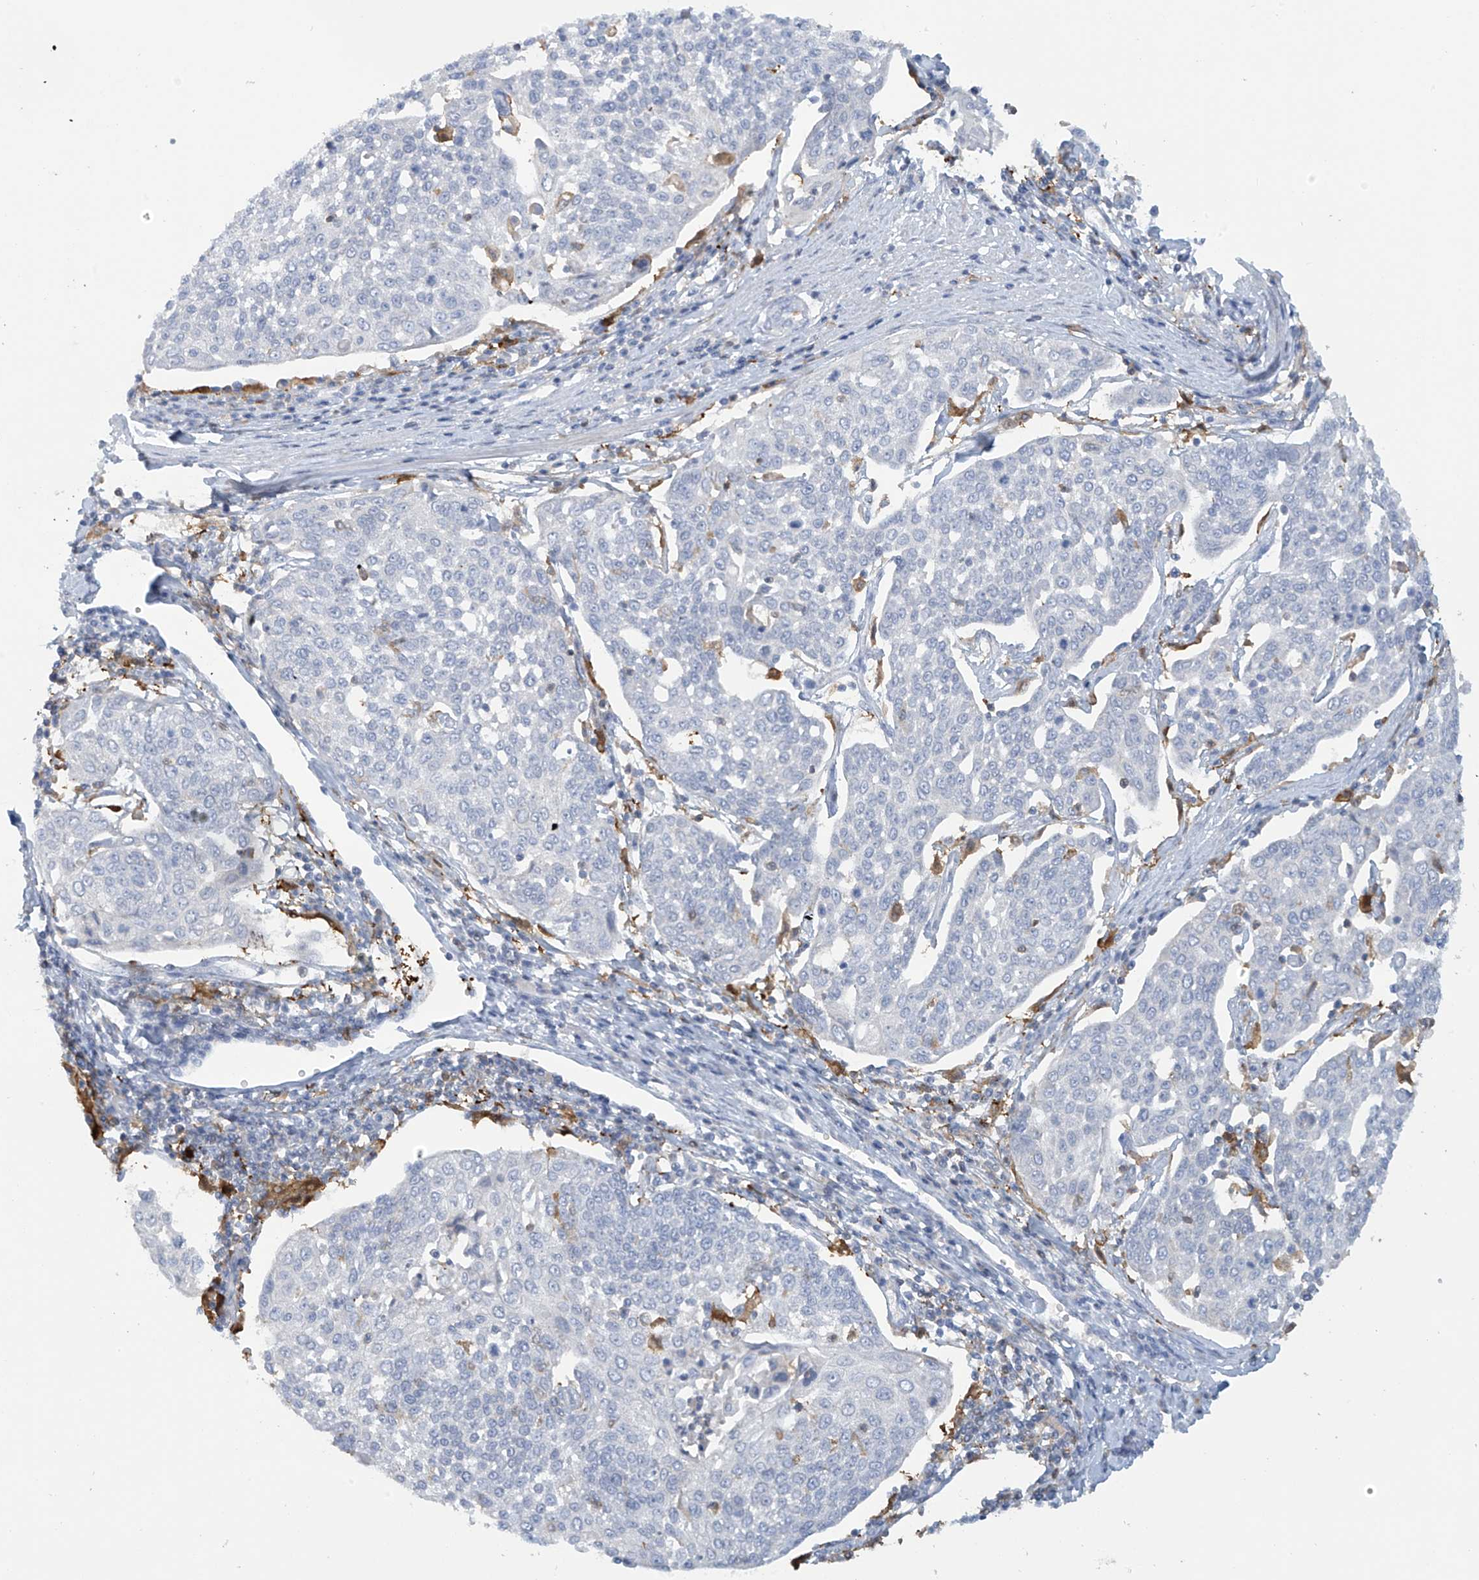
{"staining": {"intensity": "negative", "quantity": "none", "location": "none"}, "tissue": "cervical cancer", "cell_type": "Tumor cells", "image_type": "cancer", "snomed": [{"axis": "morphology", "description": "Squamous cell carcinoma, NOS"}, {"axis": "topography", "description": "Cervix"}], "caption": "A histopathology image of human cervical squamous cell carcinoma is negative for staining in tumor cells. (Immunohistochemistry (ihc), brightfield microscopy, high magnification).", "gene": "TRMT2B", "patient": {"sex": "female", "age": 34}}